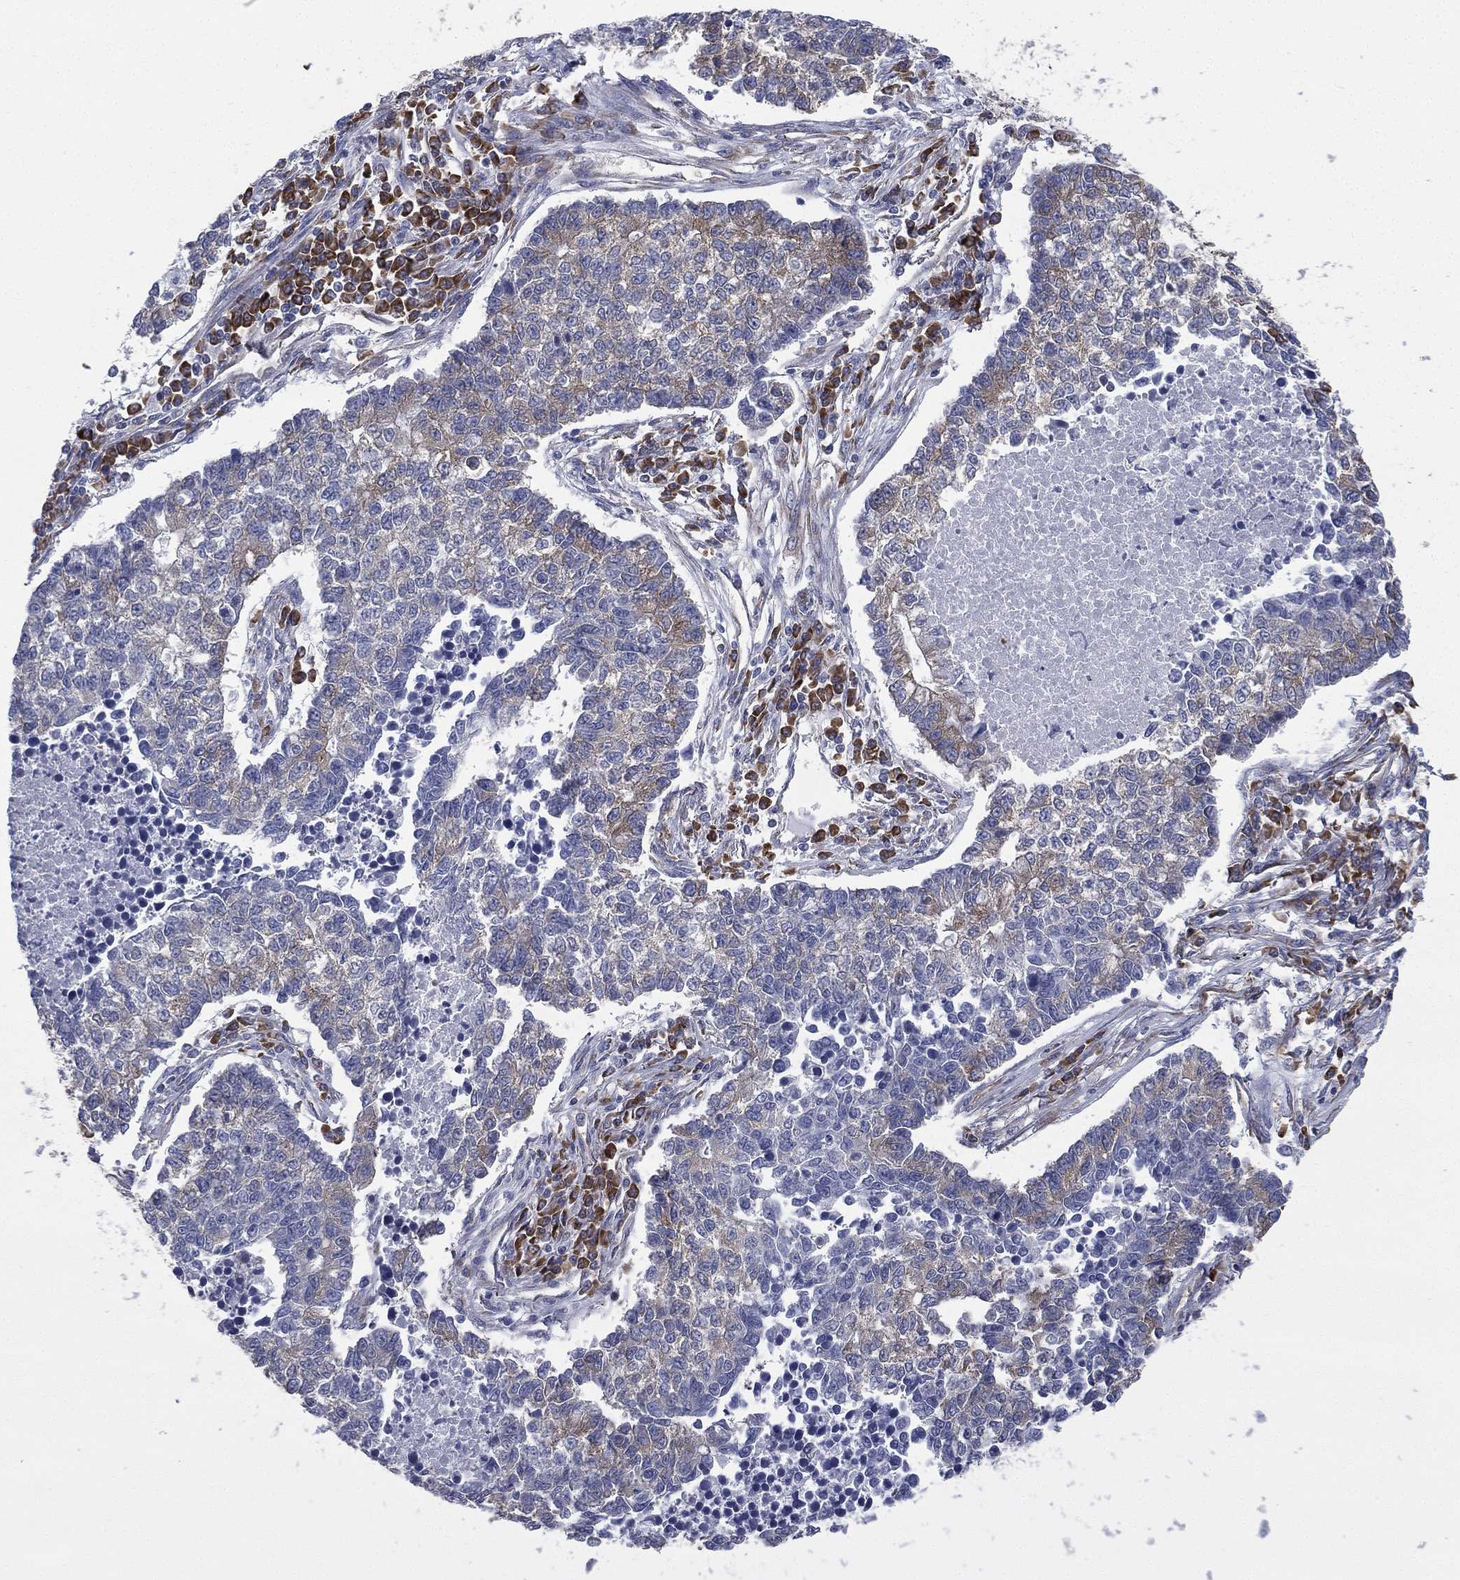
{"staining": {"intensity": "moderate", "quantity": "<25%", "location": "cytoplasmic/membranous"}, "tissue": "lung cancer", "cell_type": "Tumor cells", "image_type": "cancer", "snomed": [{"axis": "morphology", "description": "Adenocarcinoma, NOS"}, {"axis": "topography", "description": "Lung"}], "caption": "Human lung adenocarcinoma stained for a protein (brown) demonstrates moderate cytoplasmic/membranous positive positivity in approximately <25% of tumor cells.", "gene": "FARSA", "patient": {"sex": "male", "age": 57}}